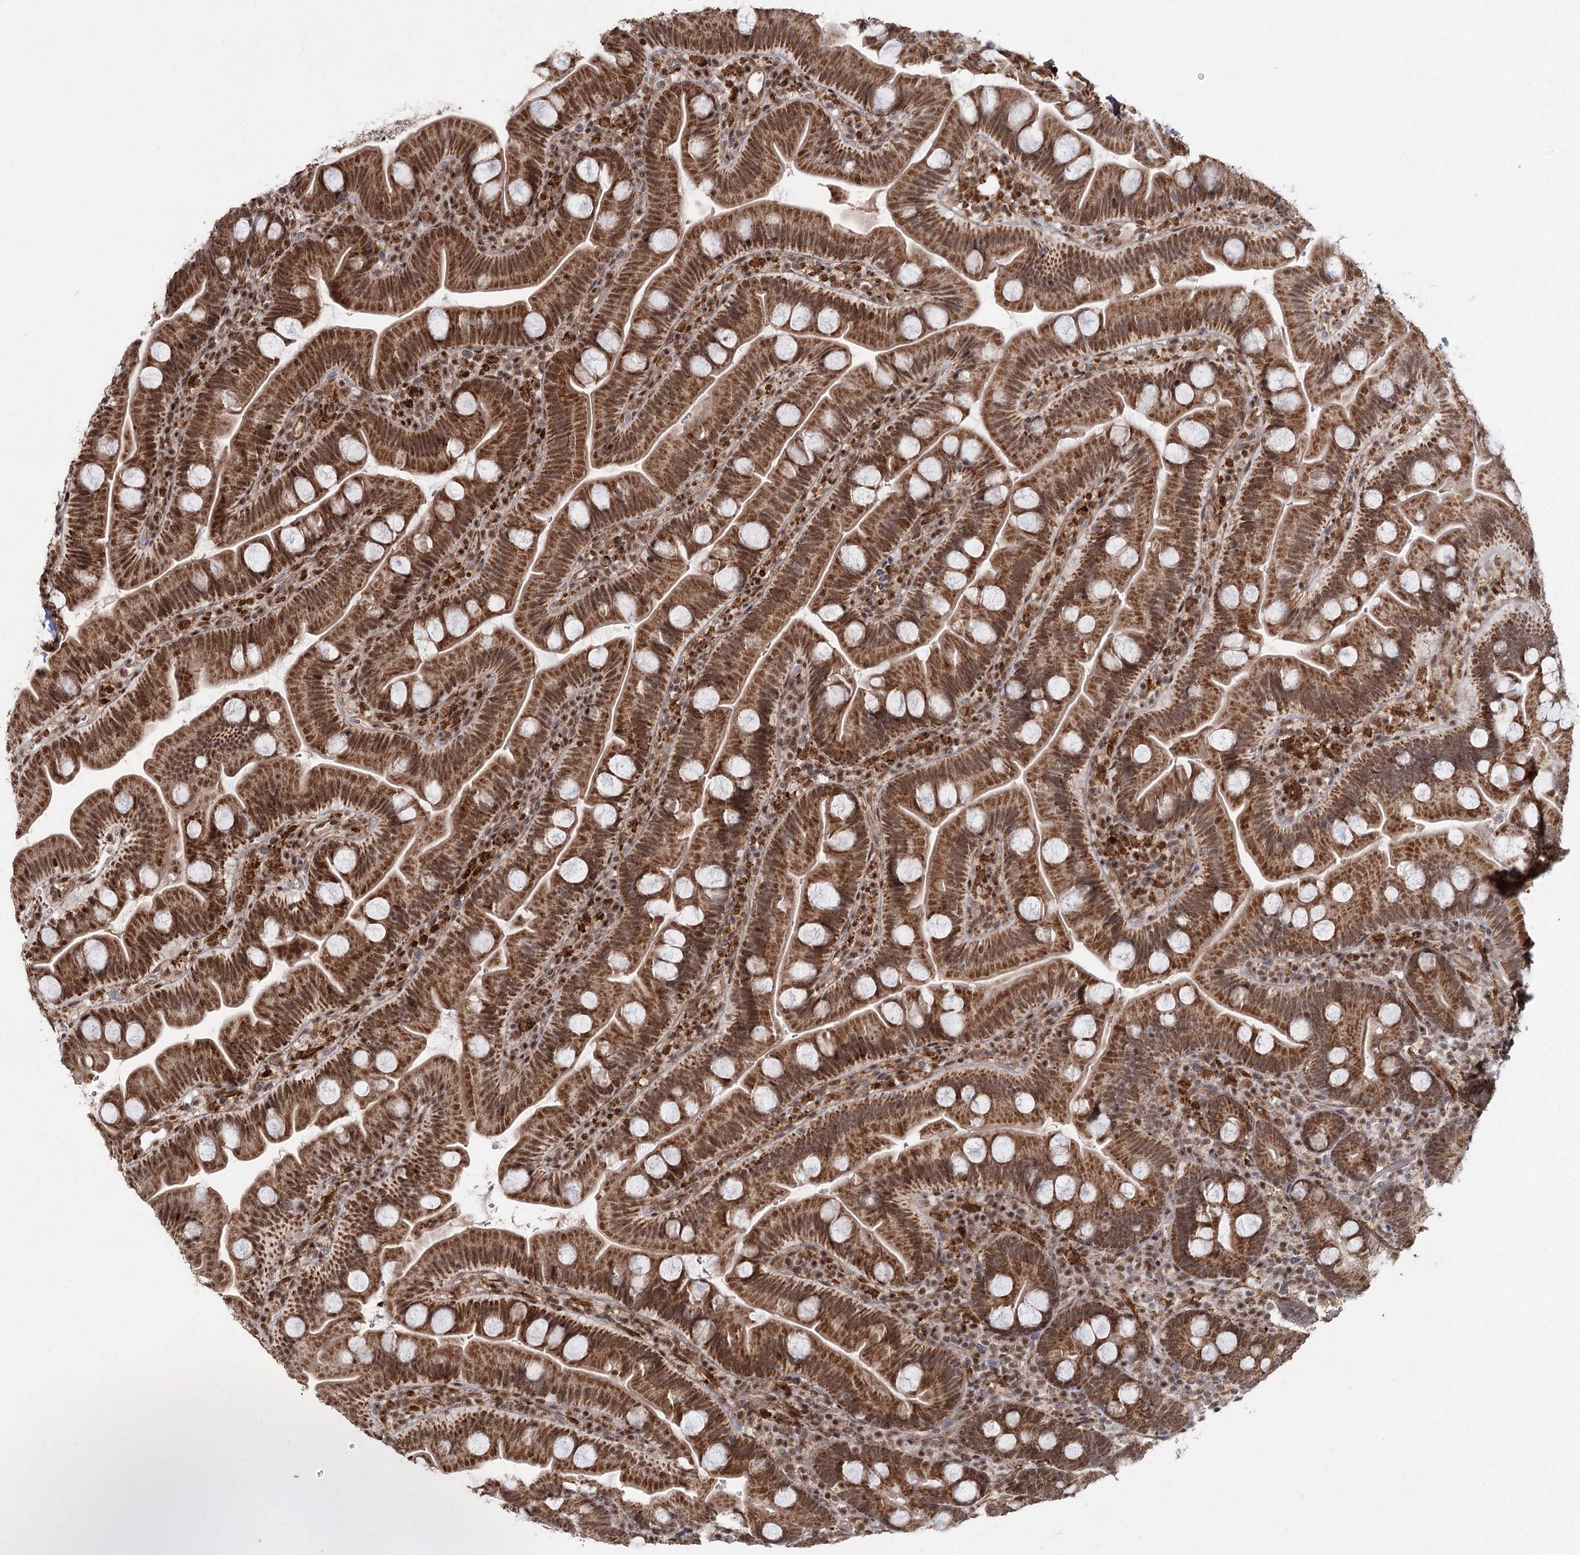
{"staining": {"intensity": "strong", "quantity": ">75%", "location": "cytoplasmic/membranous,nuclear"}, "tissue": "small intestine", "cell_type": "Glandular cells", "image_type": "normal", "snomed": [{"axis": "morphology", "description": "Normal tissue, NOS"}, {"axis": "topography", "description": "Small intestine"}], "caption": "Normal small intestine reveals strong cytoplasmic/membranous,nuclear expression in approximately >75% of glandular cells, visualized by immunohistochemistry.", "gene": "ZCCHC24", "patient": {"sex": "female", "age": 68}}